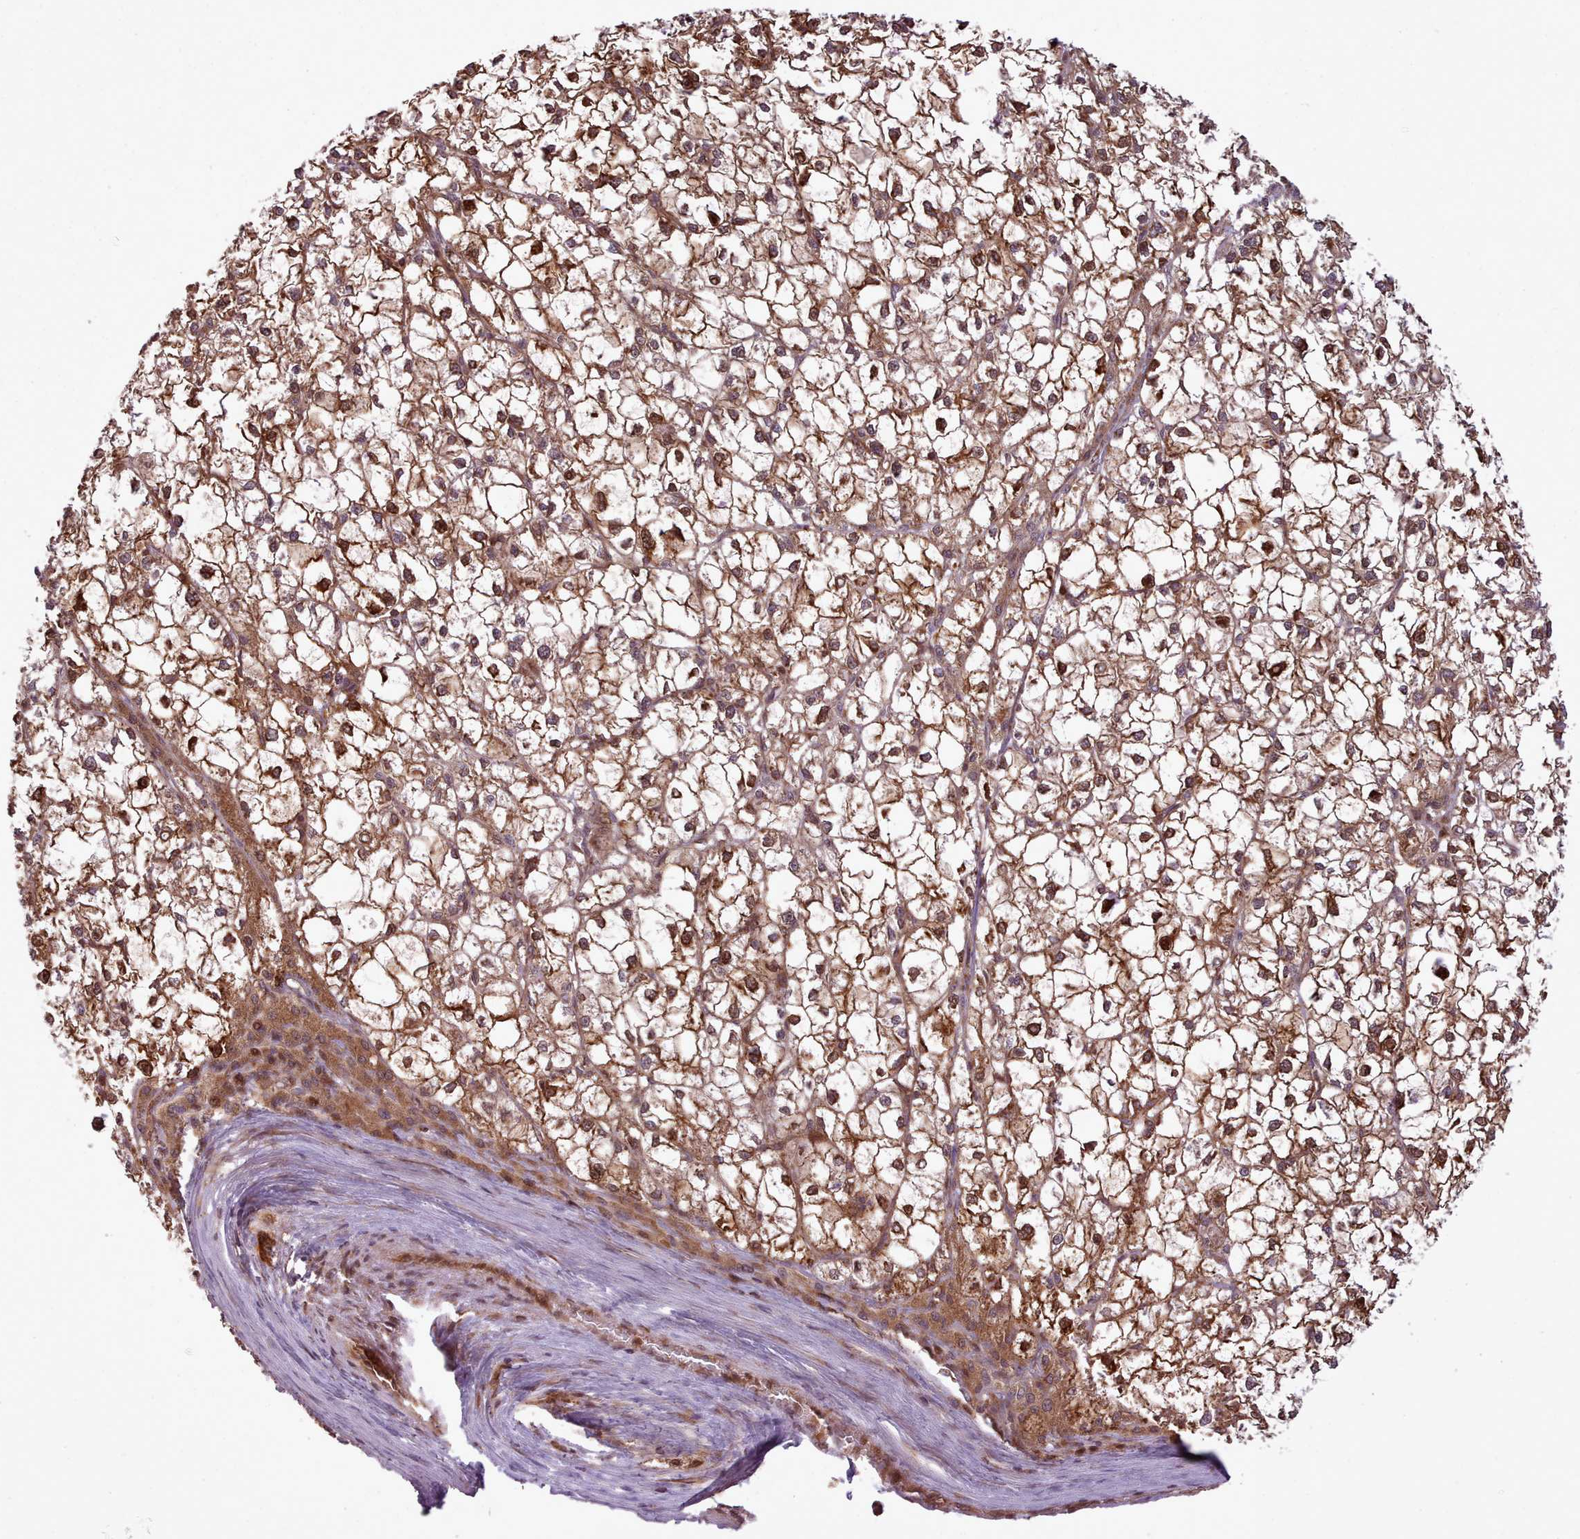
{"staining": {"intensity": "strong", "quantity": ">75%", "location": "cytoplasmic/membranous,nuclear"}, "tissue": "liver cancer", "cell_type": "Tumor cells", "image_type": "cancer", "snomed": [{"axis": "morphology", "description": "Carcinoma, Hepatocellular, NOS"}, {"axis": "topography", "description": "Liver"}], "caption": "The photomicrograph exhibits a brown stain indicating the presence of a protein in the cytoplasmic/membranous and nuclear of tumor cells in liver cancer.", "gene": "NLRP7", "patient": {"sex": "female", "age": 43}}